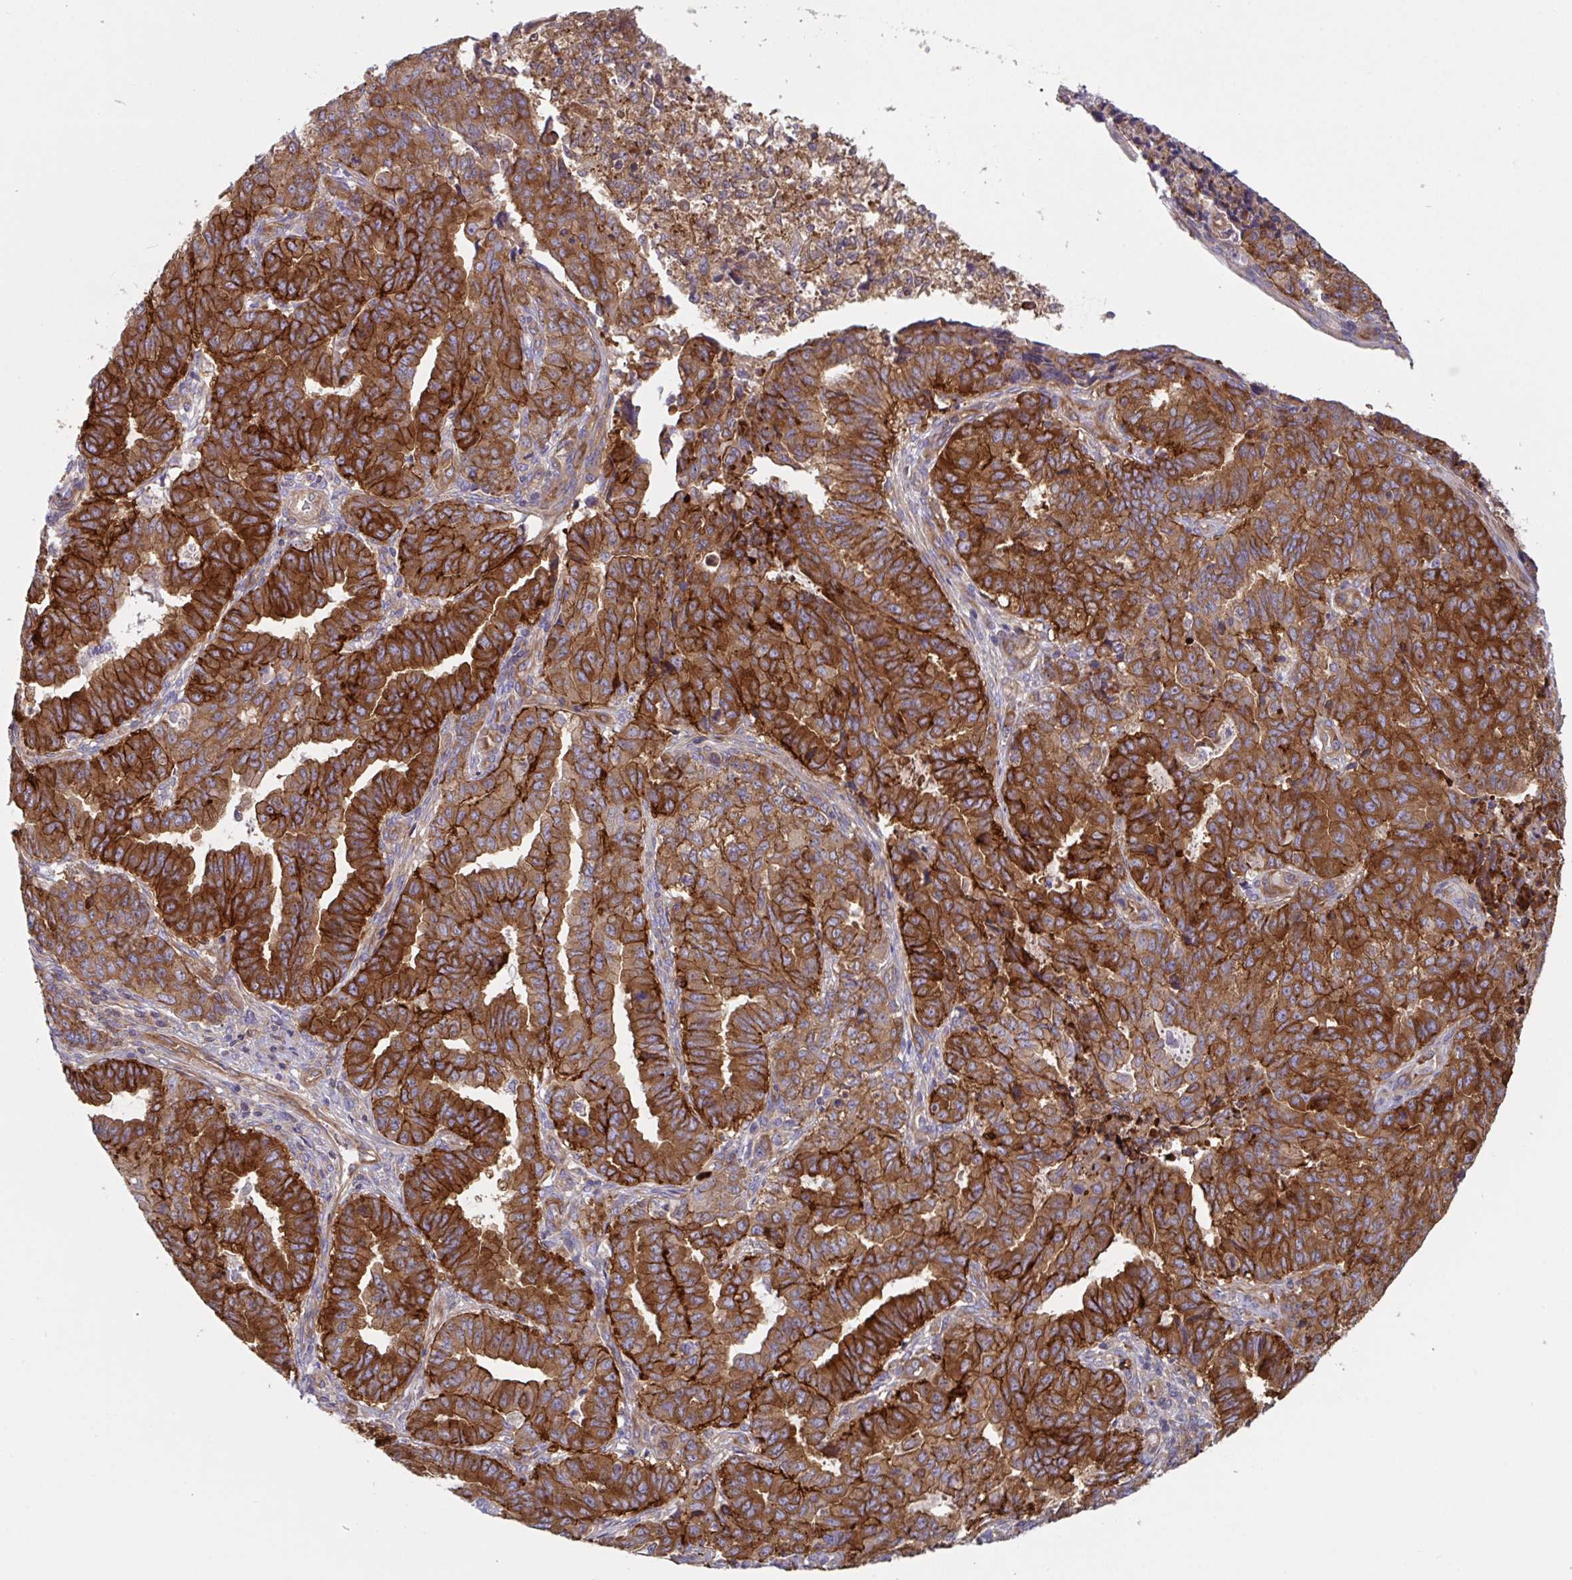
{"staining": {"intensity": "strong", "quantity": "25%-75%", "location": "cytoplasmic/membranous"}, "tissue": "endometrial cancer", "cell_type": "Tumor cells", "image_type": "cancer", "snomed": [{"axis": "morphology", "description": "Adenocarcinoma, NOS"}, {"axis": "topography", "description": "Endometrium"}], "caption": "DAB immunohistochemical staining of human endometrial adenocarcinoma shows strong cytoplasmic/membranous protein positivity in approximately 25%-75% of tumor cells. (DAB IHC, brown staining for protein, blue staining for nuclei).", "gene": "YARS2", "patient": {"sex": "female", "age": 50}}